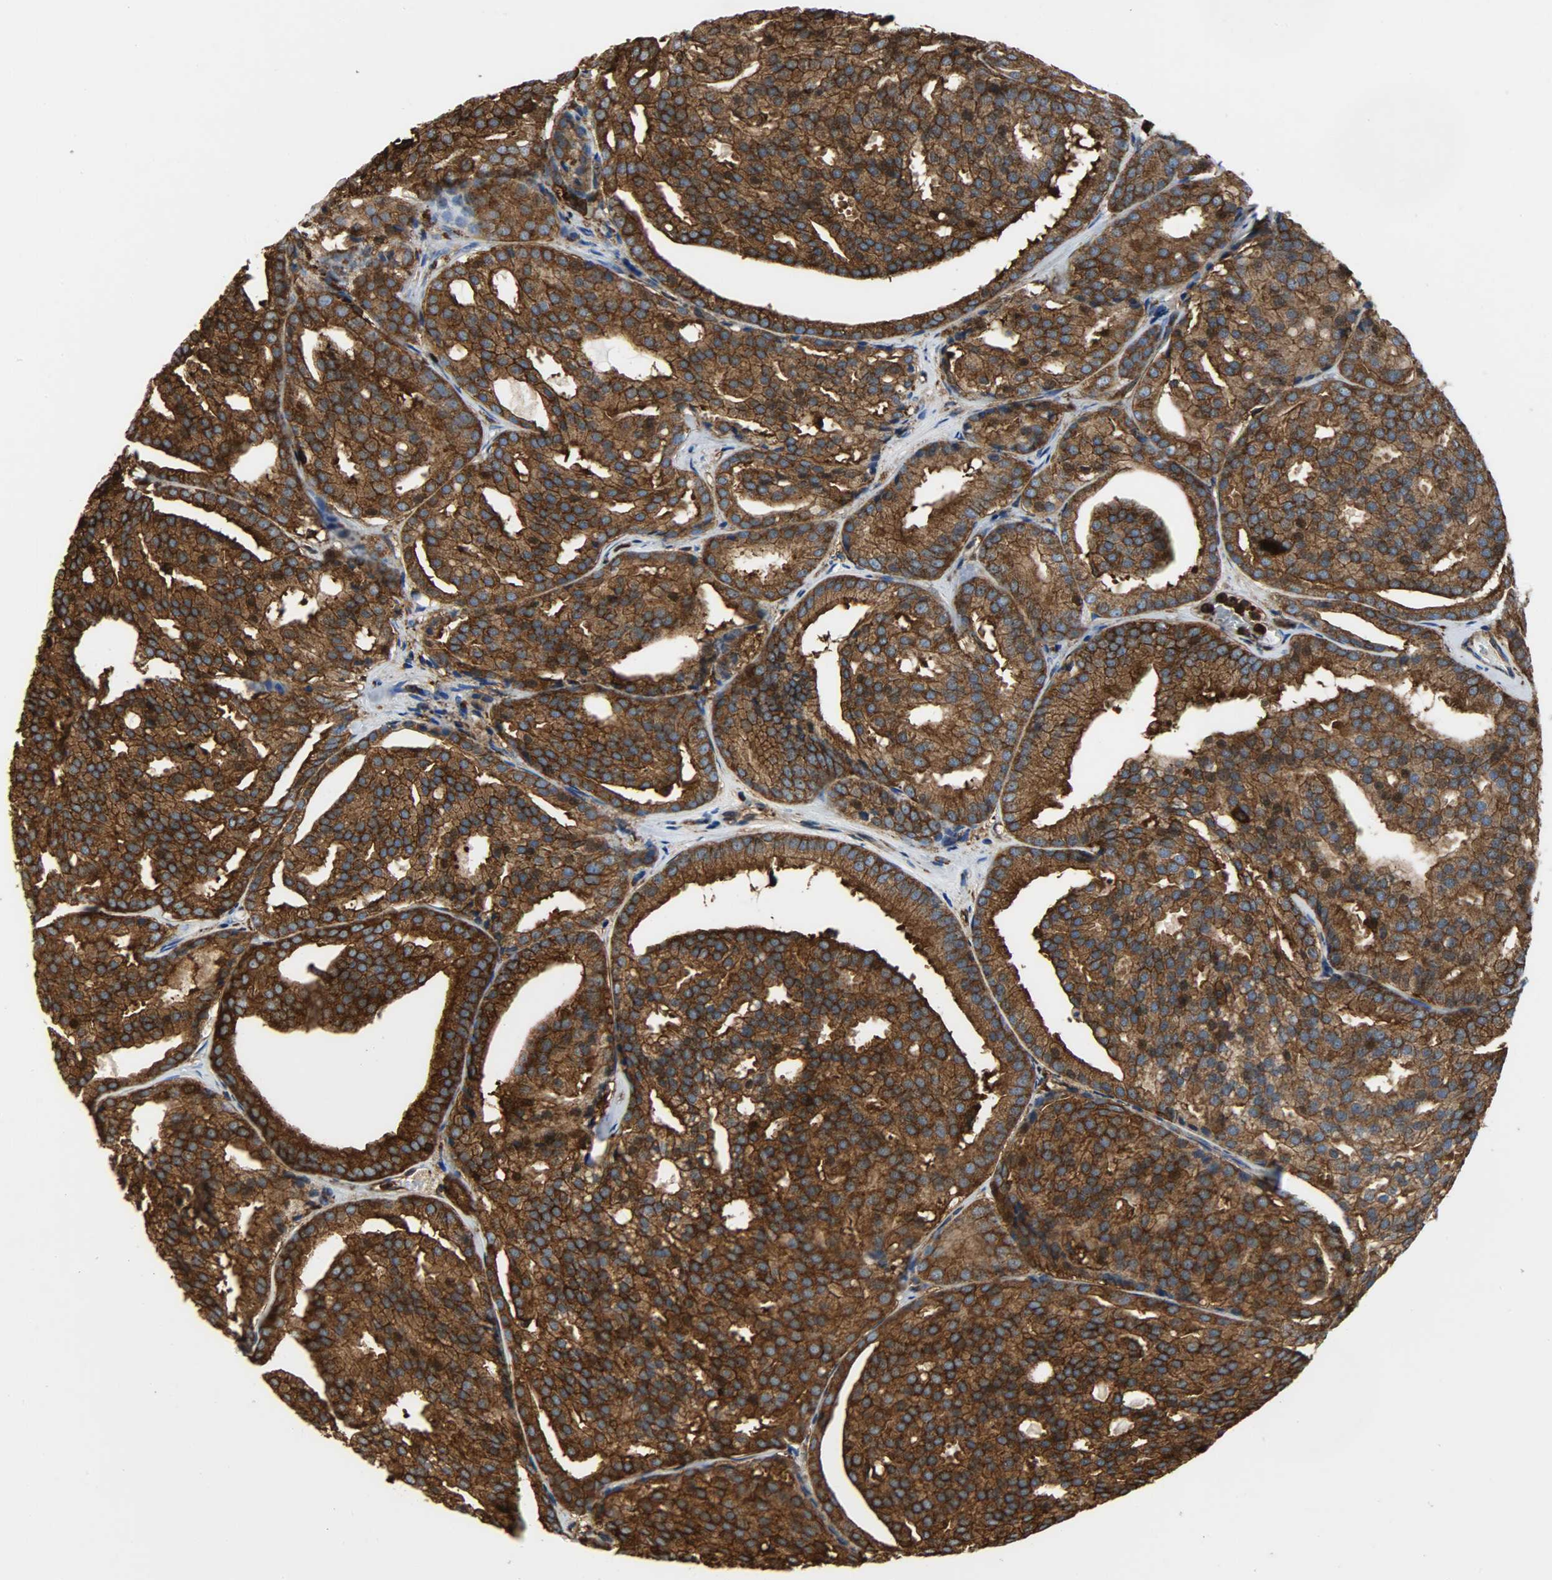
{"staining": {"intensity": "strong", "quantity": ">75%", "location": "cytoplasmic/membranous"}, "tissue": "prostate cancer", "cell_type": "Tumor cells", "image_type": "cancer", "snomed": [{"axis": "morphology", "description": "Adenocarcinoma, High grade"}, {"axis": "topography", "description": "Prostate"}], "caption": "DAB (3,3'-diaminobenzidine) immunohistochemical staining of human prostate cancer displays strong cytoplasmic/membranous protein positivity in approximately >75% of tumor cells.", "gene": "VASP", "patient": {"sex": "male", "age": 64}}